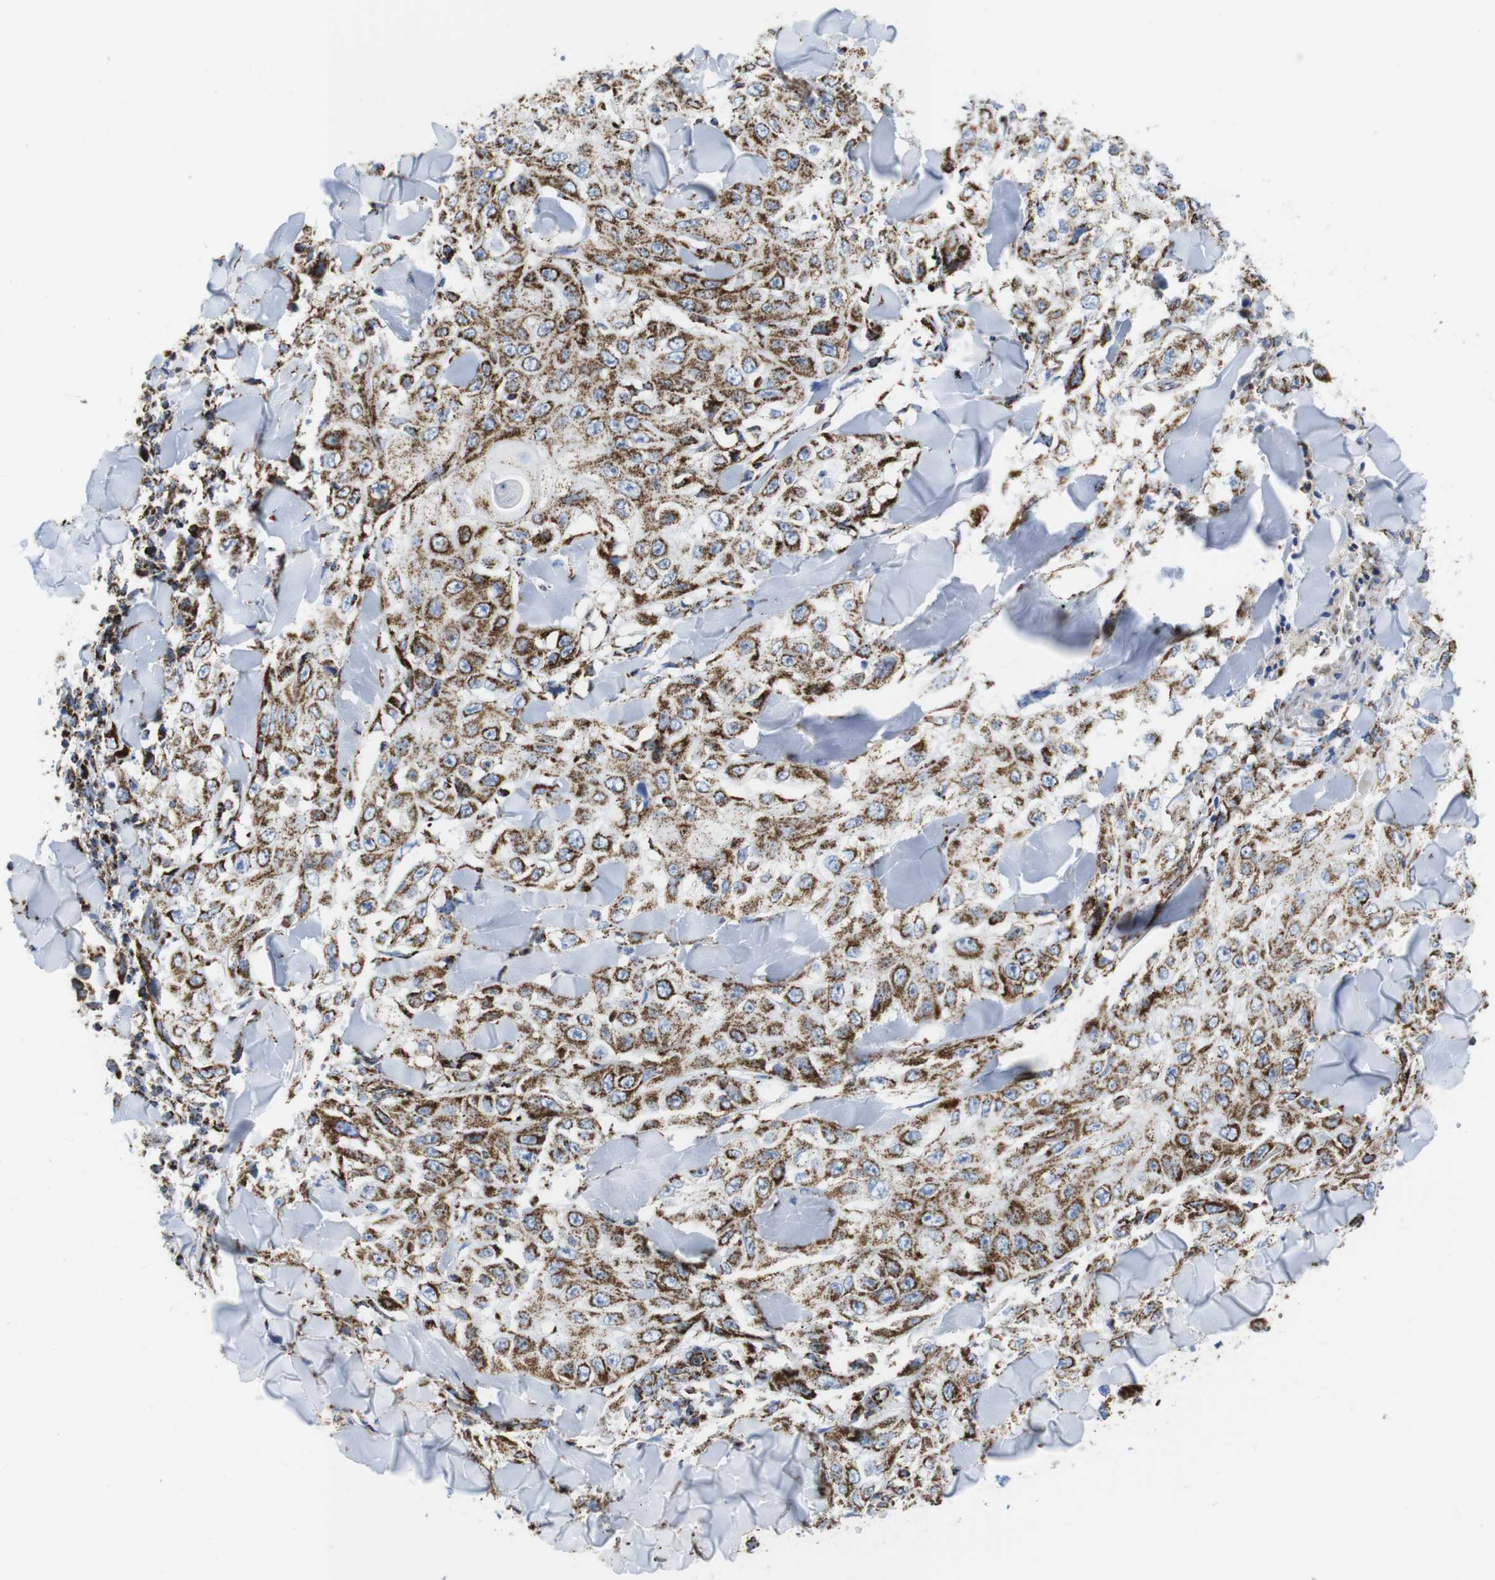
{"staining": {"intensity": "moderate", "quantity": ">75%", "location": "cytoplasmic/membranous"}, "tissue": "skin cancer", "cell_type": "Tumor cells", "image_type": "cancer", "snomed": [{"axis": "morphology", "description": "Squamous cell carcinoma, NOS"}, {"axis": "topography", "description": "Skin"}], "caption": "Immunohistochemical staining of skin cancer exhibits moderate cytoplasmic/membranous protein expression in about >75% of tumor cells.", "gene": "ATP5PO", "patient": {"sex": "male", "age": 86}}